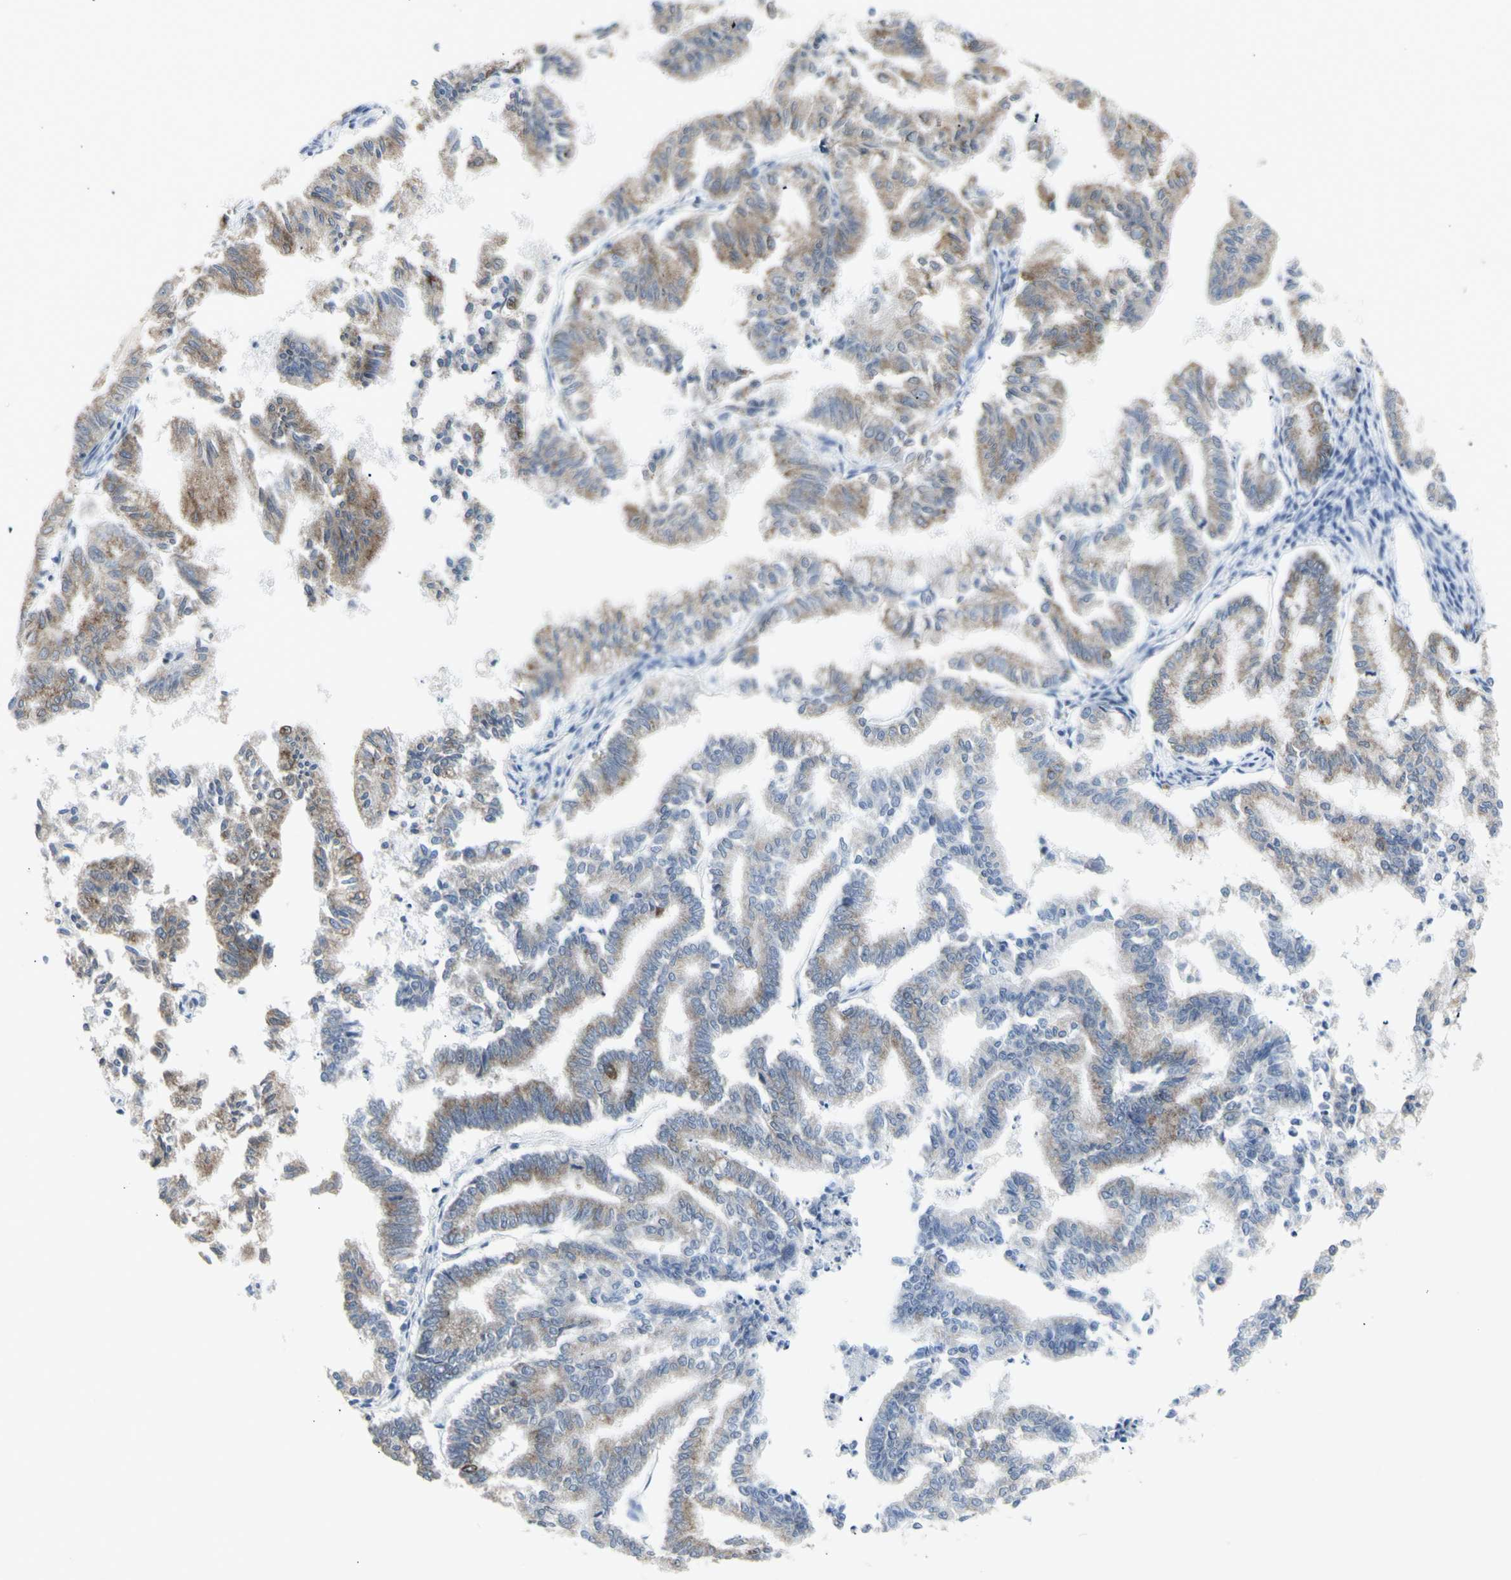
{"staining": {"intensity": "weak", "quantity": "25%-75%", "location": "cytoplasmic/membranous"}, "tissue": "endometrial cancer", "cell_type": "Tumor cells", "image_type": "cancer", "snomed": [{"axis": "morphology", "description": "Necrosis, NOS"}, {"axis": "morphology", "description": "Adenocarcinoma, NOS"}, {"axis": "topography", "description": "Endometrium"}], "caption": "Immunohistochemistry (DAB) staining of human endometrial cancer (adenocarcinoma) shows weak cytoplasmic/membranous protein staining in about 25%-75% of tumor cells. (IHC, brightfield microscopy, high magnification).", "gene": "DHRS7B", "patient": {"sex": "female", "age": 79}}